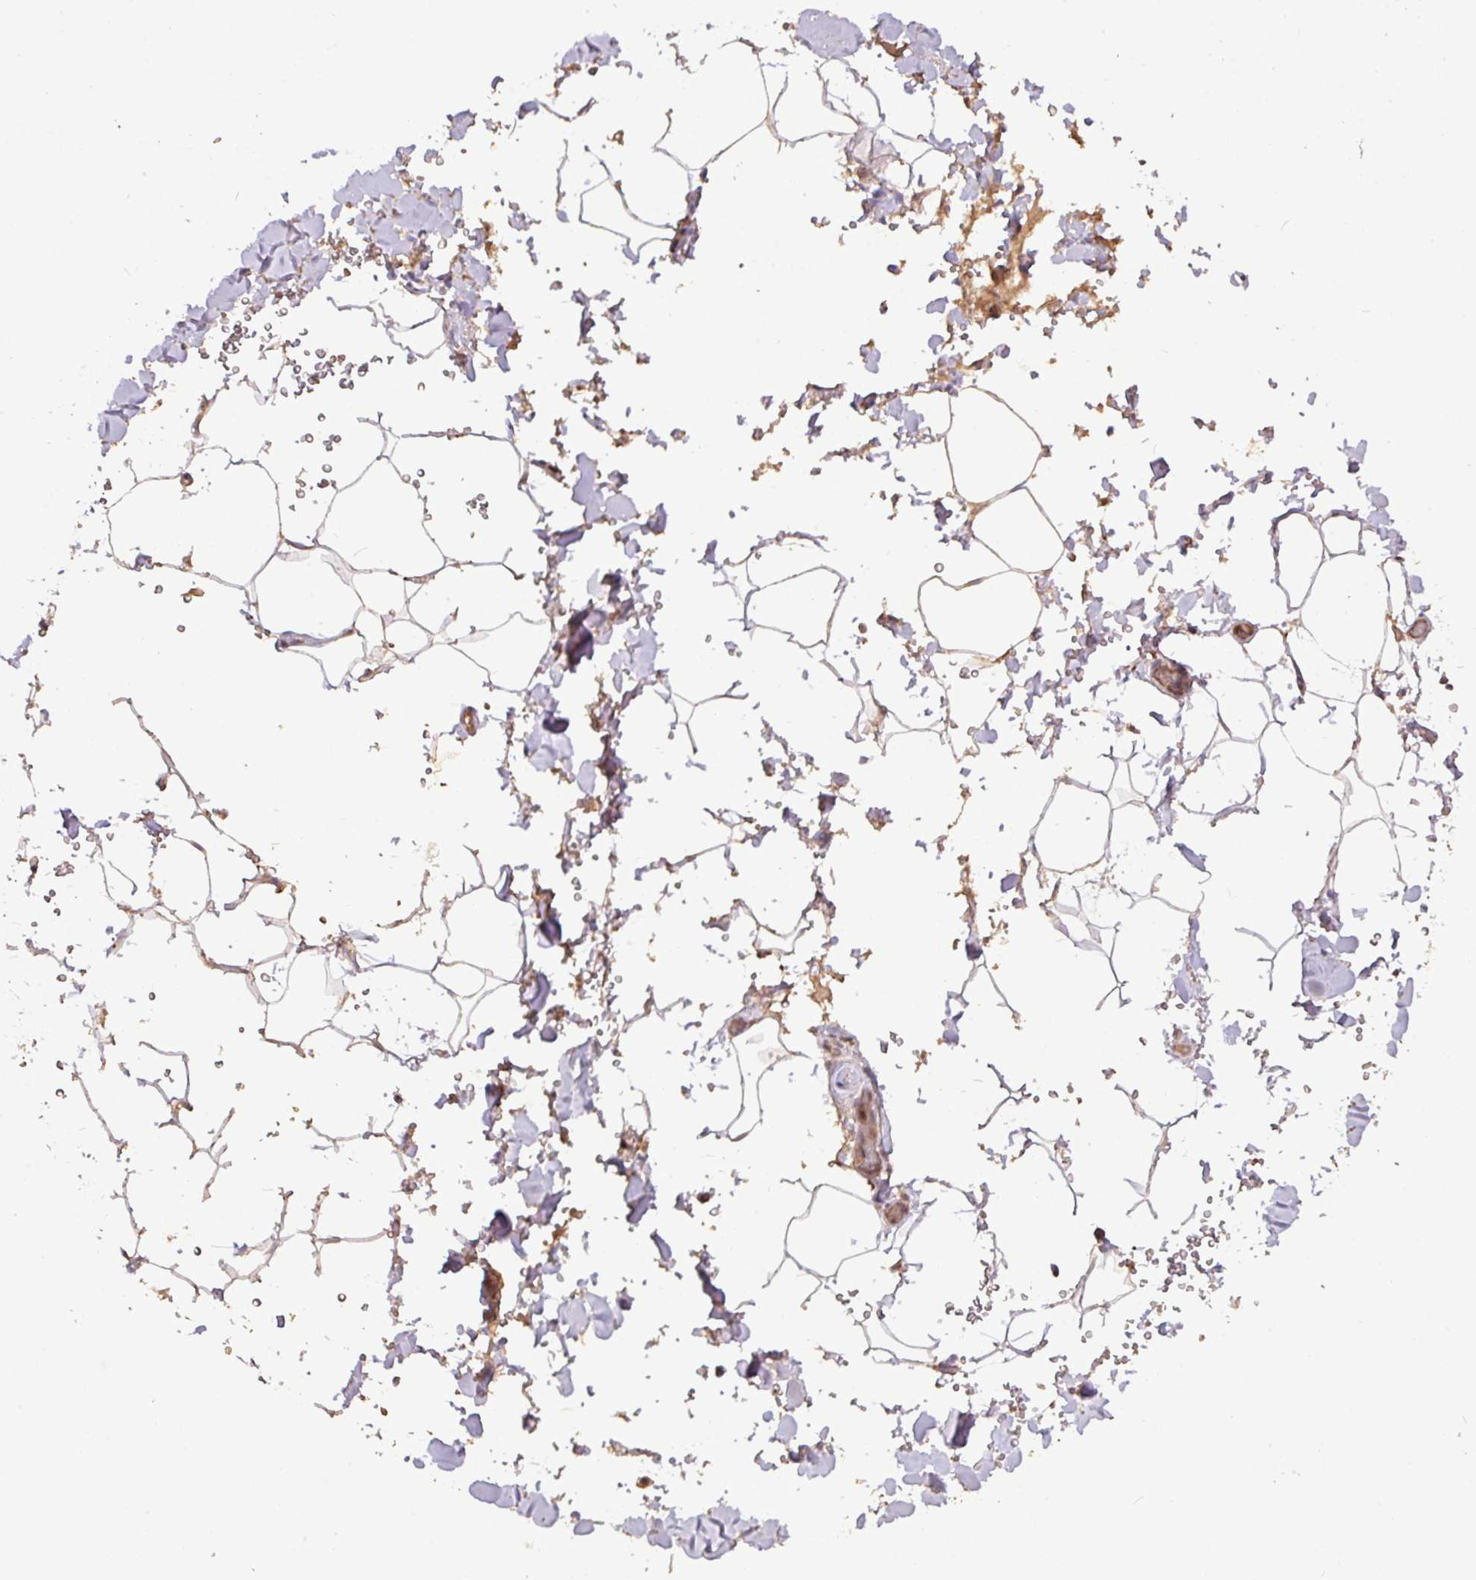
{"staining": {"intensity": "weak", "quantity": ">75%", "location": "cytoplasmic/membranous"}, "tissue": "adipose tissue", "cell_type": "Adipocytes", "image_type": "normal", "snomed": [{"axis": "morphology", "description": "Normal tissue, NOS"}, {"axis": "topography", "description": "Rectum"}, {"axis": "topography", "description": "Peripheral nerve tissue"}], "caption": "Immunohistochemistry staining of normal adipose tissue, which exhibits low levels of weak cytoplasmic/membranous staining in approximately >75% of adipocytes indicating weak cytoplasmic/membranous protein staining. The staining was performed using DAB (3,3'-diaminobenzidine) (brown) for protein detection and nuclei were counterstained in hematoxylin (blue).", "gene": "YPEL1", "patient": {"sex": "female", "age": 69}}